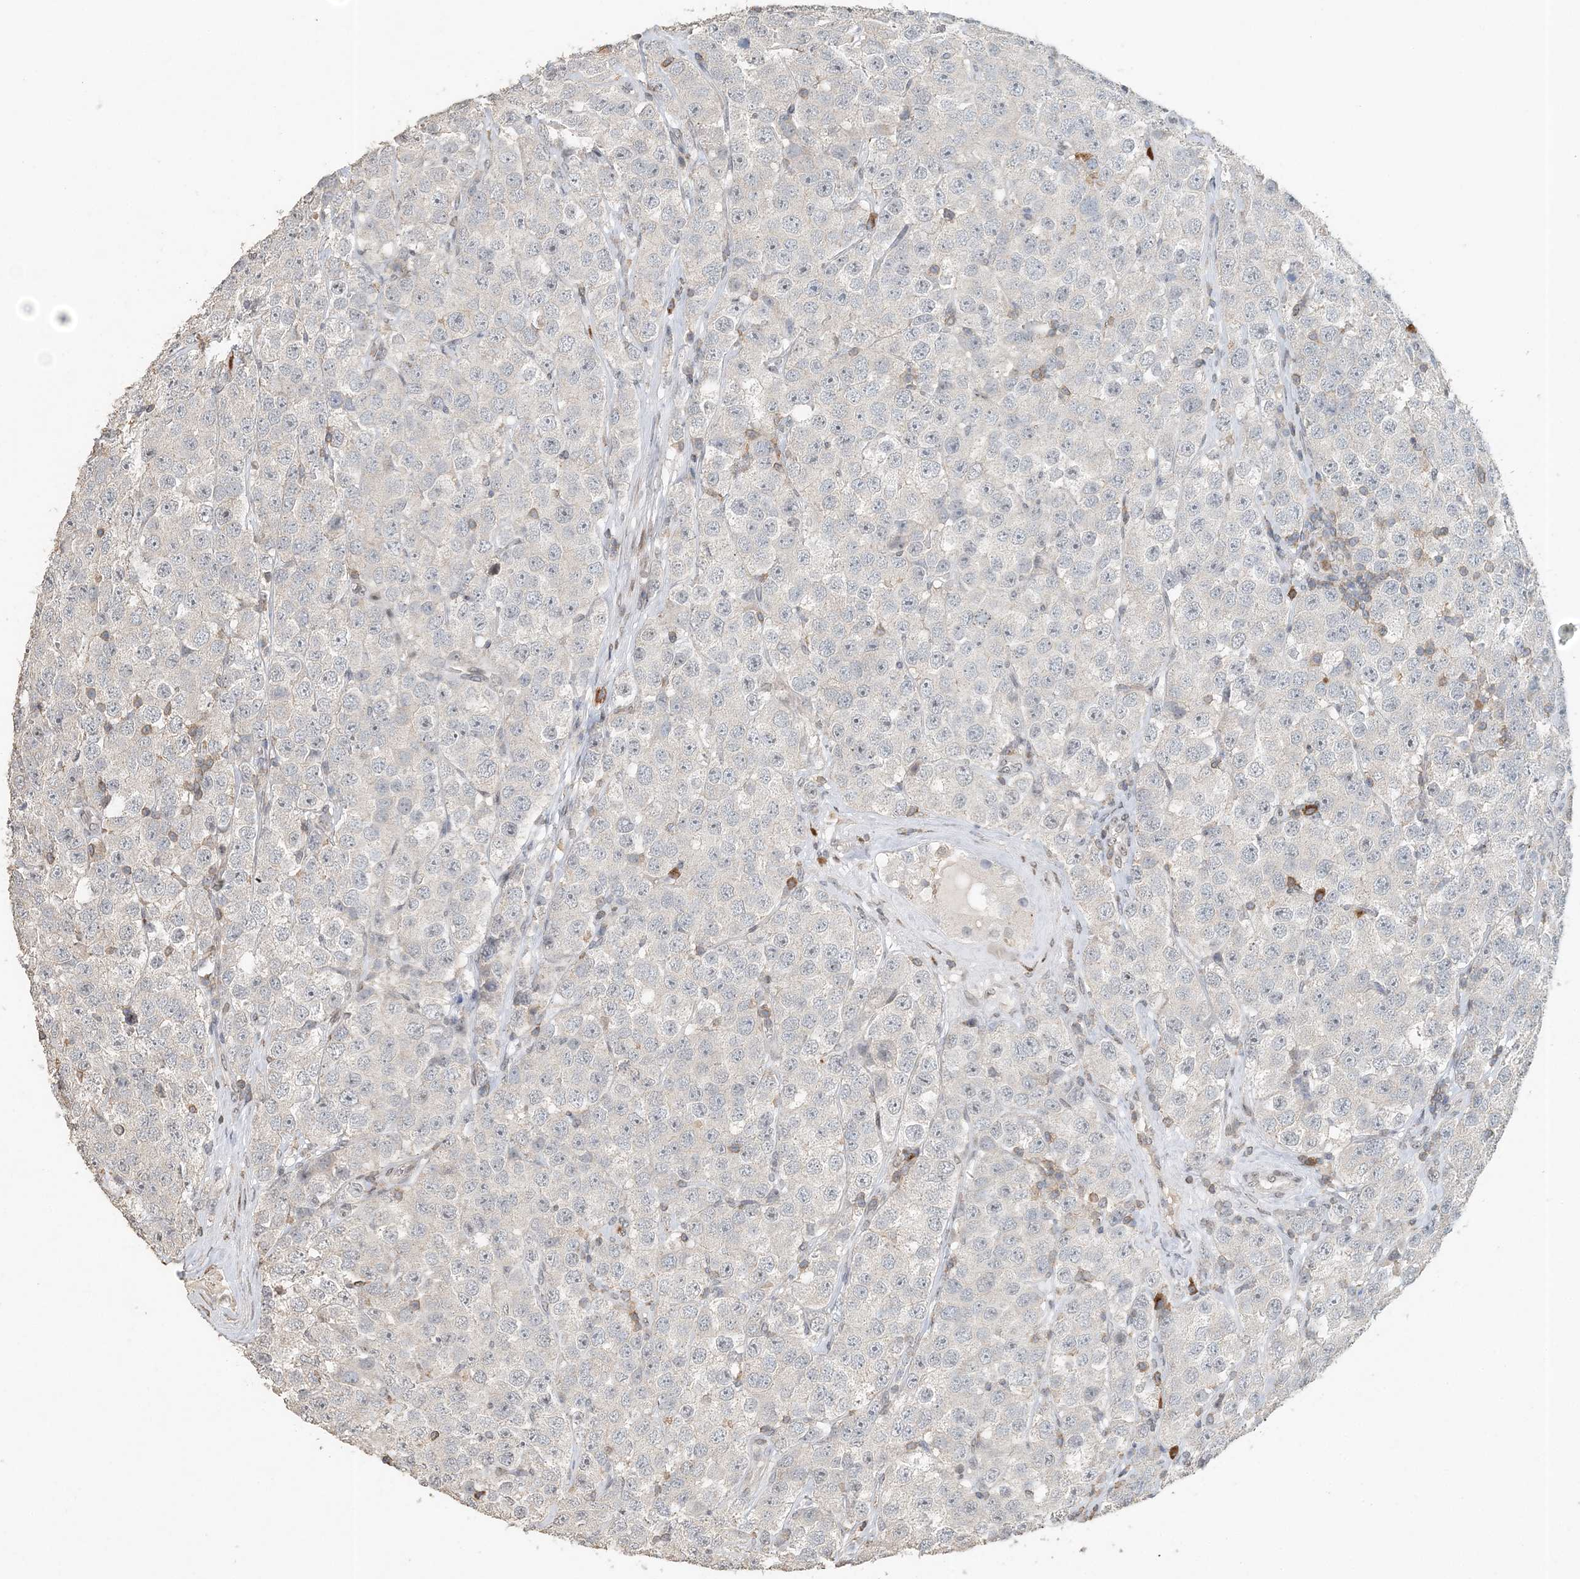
{"staining": {"intensity": "negative", "quantity": "none", "location": "none"}, "tissue": "testis cancer", "cell_type": "Tumor cells", "image_type": "cancer", "snomed": [{"axis": "morphology", "description": "Seminoma, NOS"}, {"axis": "topography", "description": "Testis"}], "caption": "Immunohistochemistry of human testis seminoma shows no expression in tumor cells.", "gene": "FAM110A", "patient": {"sex": "male", "age": 28}}